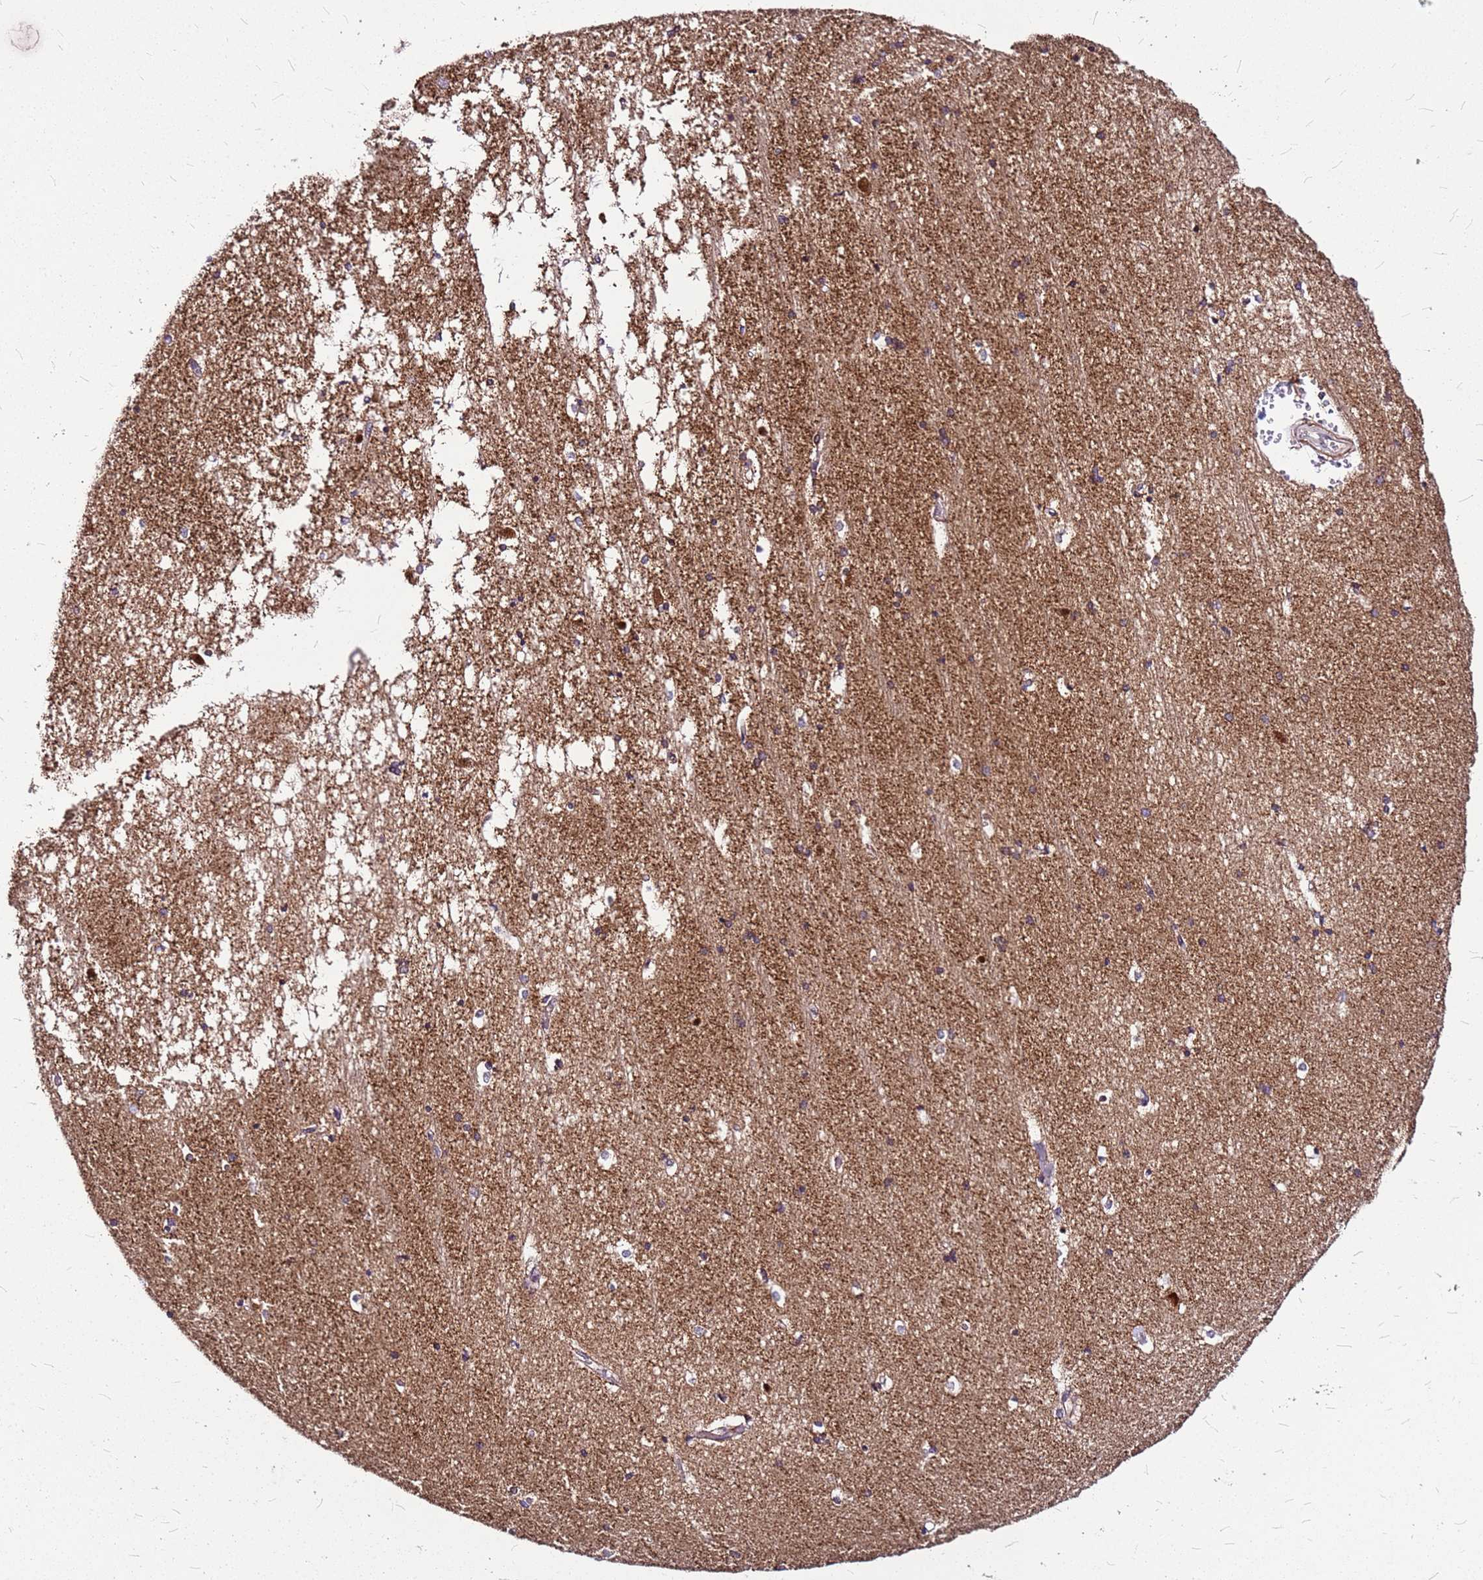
{"staining": {"intensity": "weak", "quantity": "25%-75%", "location": "cytoplasmic/membranous"}, "tissue": "hippocampus", "cell_type": "Glial cells", "image_type": "normal", "snomed": [{"axis": "morphology", "description": "Normal tissue, NOS"}, {"axis": "topography", "description": "Hippocampus"}], "caption": "This histopathology image shows IHC staining of benign human hippocampus, with low weak cytoplasmic/membranous staining in approximately 25%-75% of glial cells.", "gene": "OR51T1", "patient": {"sex": "male", "age": 45}}